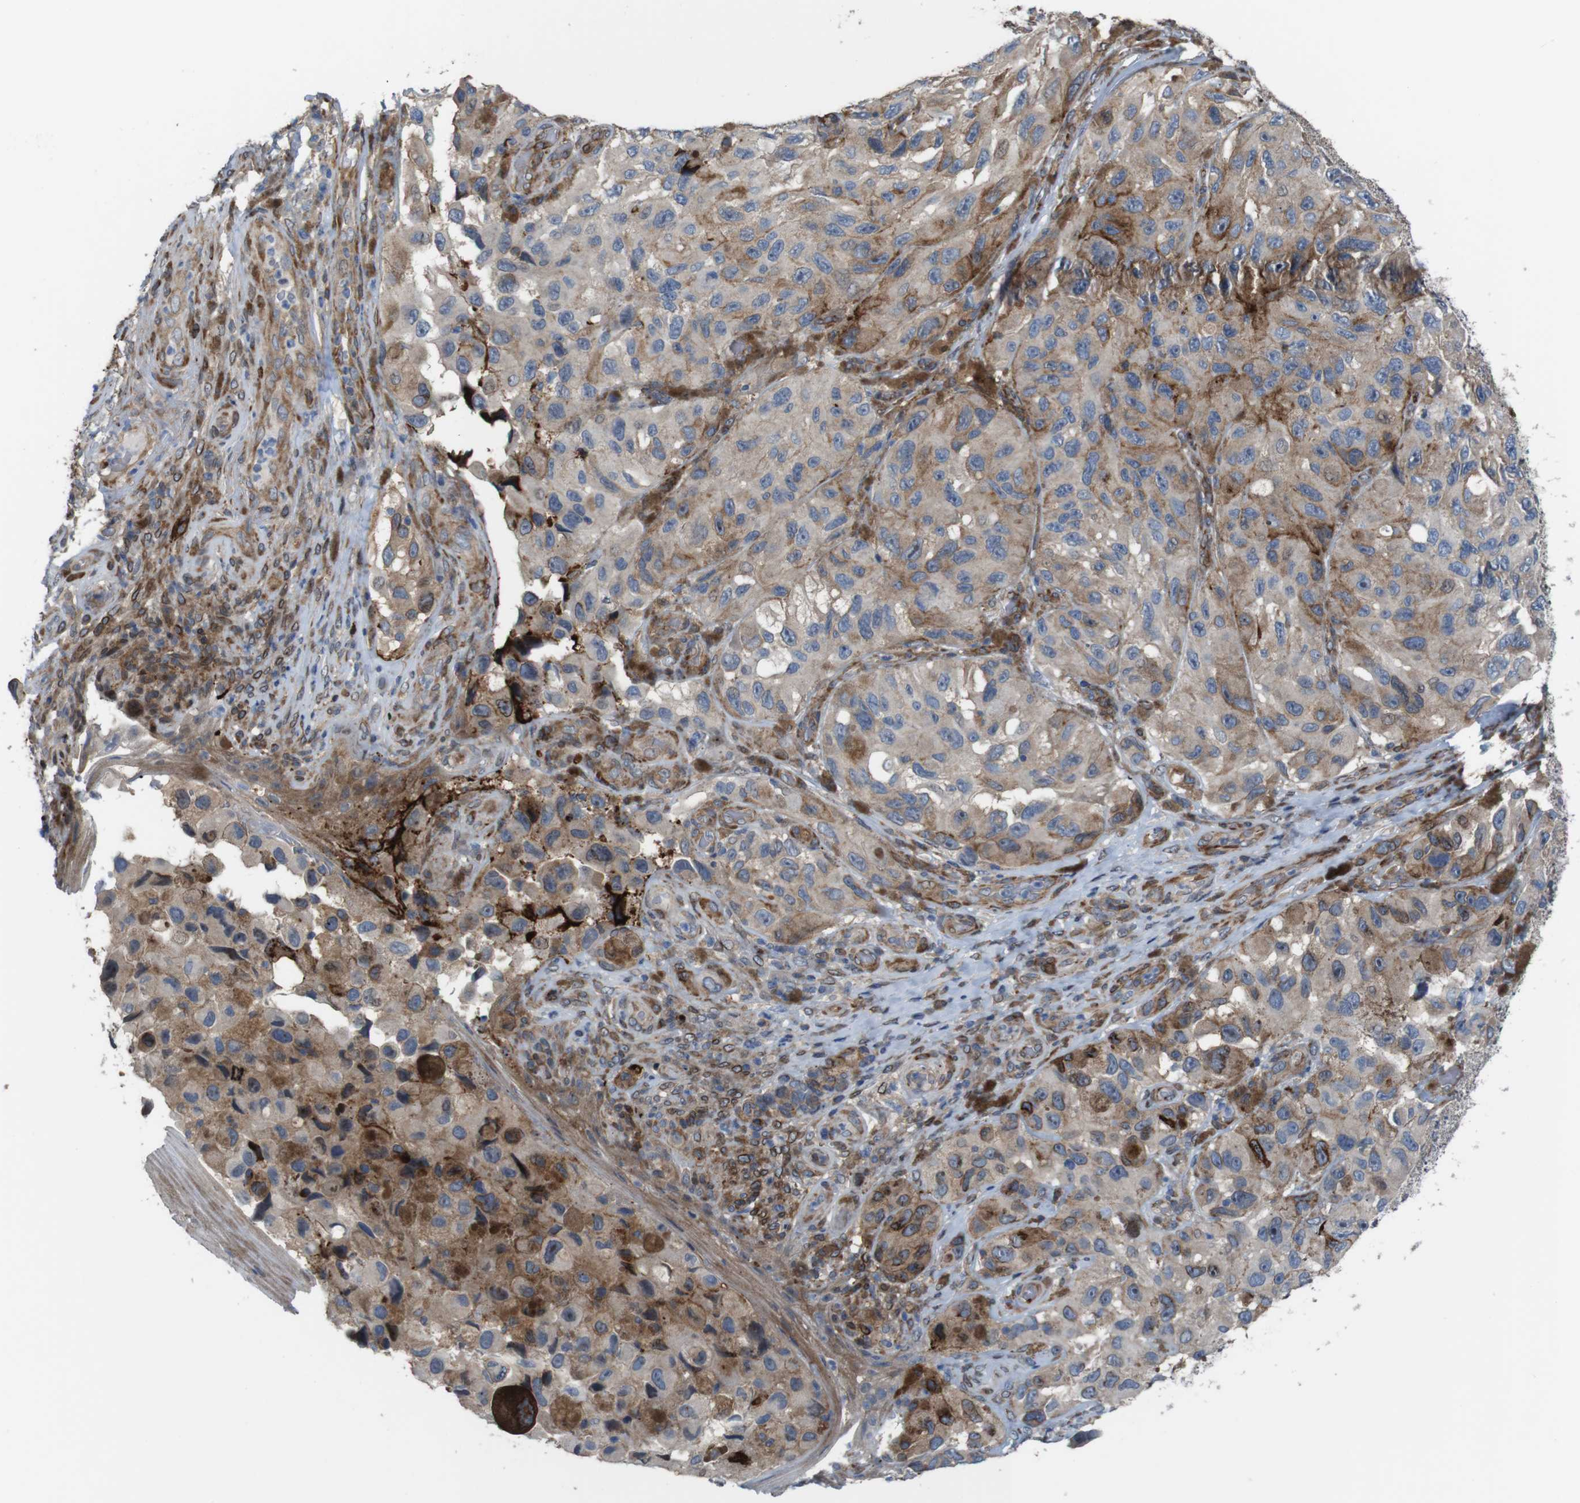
{"staining": {"intensity": "strong", "quantity": "25%-75%", "location": "cytoplasmic/membranous"}, "tissue": "melanoma", "cell_type": "Tumor cells", "image_type": "cancer", "snomed": [{"axis": "morphology", "description": "Malignant melanoma, NOS"}, {"axis": "topography", "description": "Skin"}], "caption": "Protein staining by immunohistochemistry (IHC) demonstrates strong cytoplasmic/membranous expression in about 25%-75% of tumor cells in melanoma.", "gene": "PCOLCE2", "patient": {"sex": "female", "age": 73}}